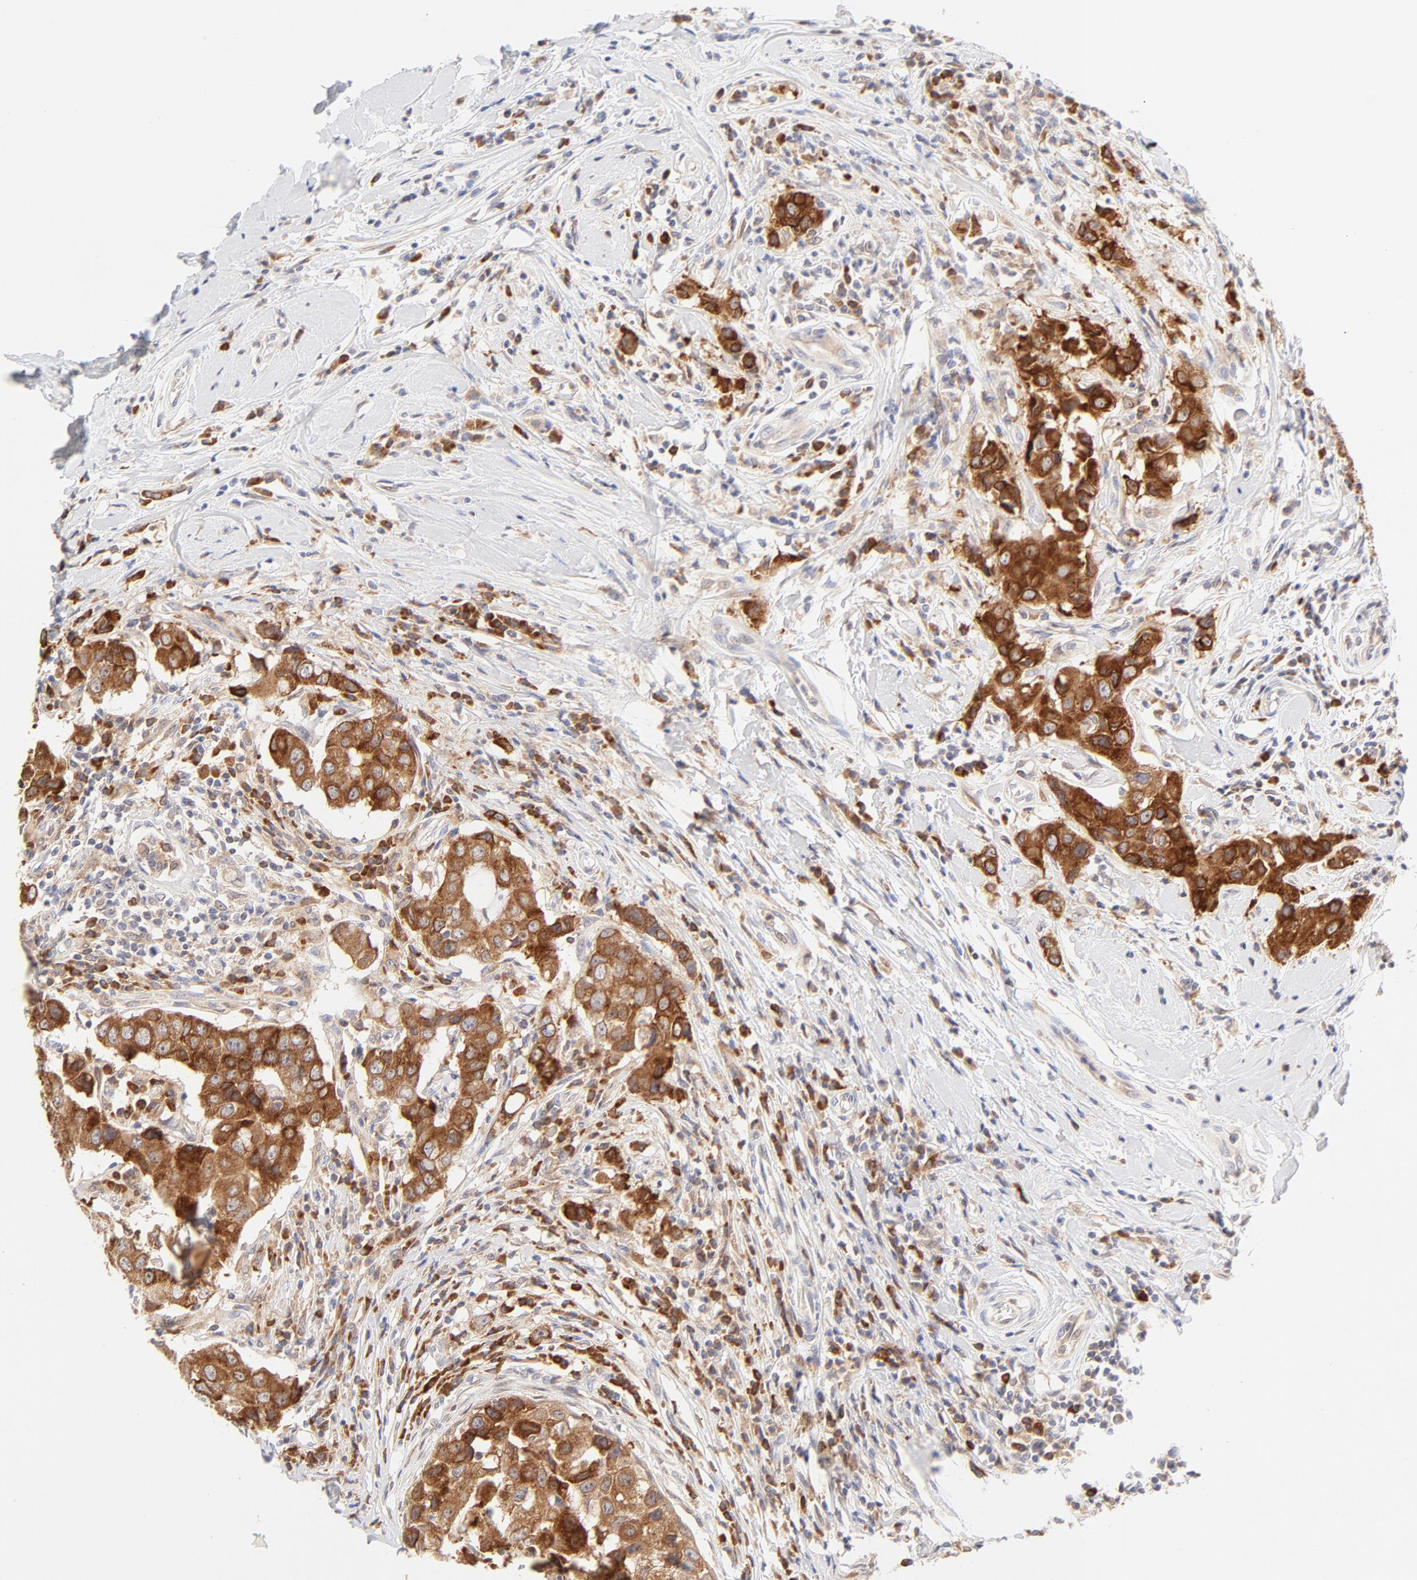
{"staining": {"intensity": "strong", "quantity": ">75%", "location": "cytoplasmic/membranous"}, "tissue": "breast cancer", "cell_type": "Tumor cells", "image_type": "cancer", "snomed": [{"axis": "morphology", "description": "Duct carcinoma"}, {"axis": "topography", "description": "Breast"}], "caption": "Protein staining of breast infiltrating ductal carcinoma tissue displays strong cytoplasmic/membranous positivity in about >75% of tumor cells.", "gene": "RPS6KA1", "patient": {"sex": "female", "age": 27}}